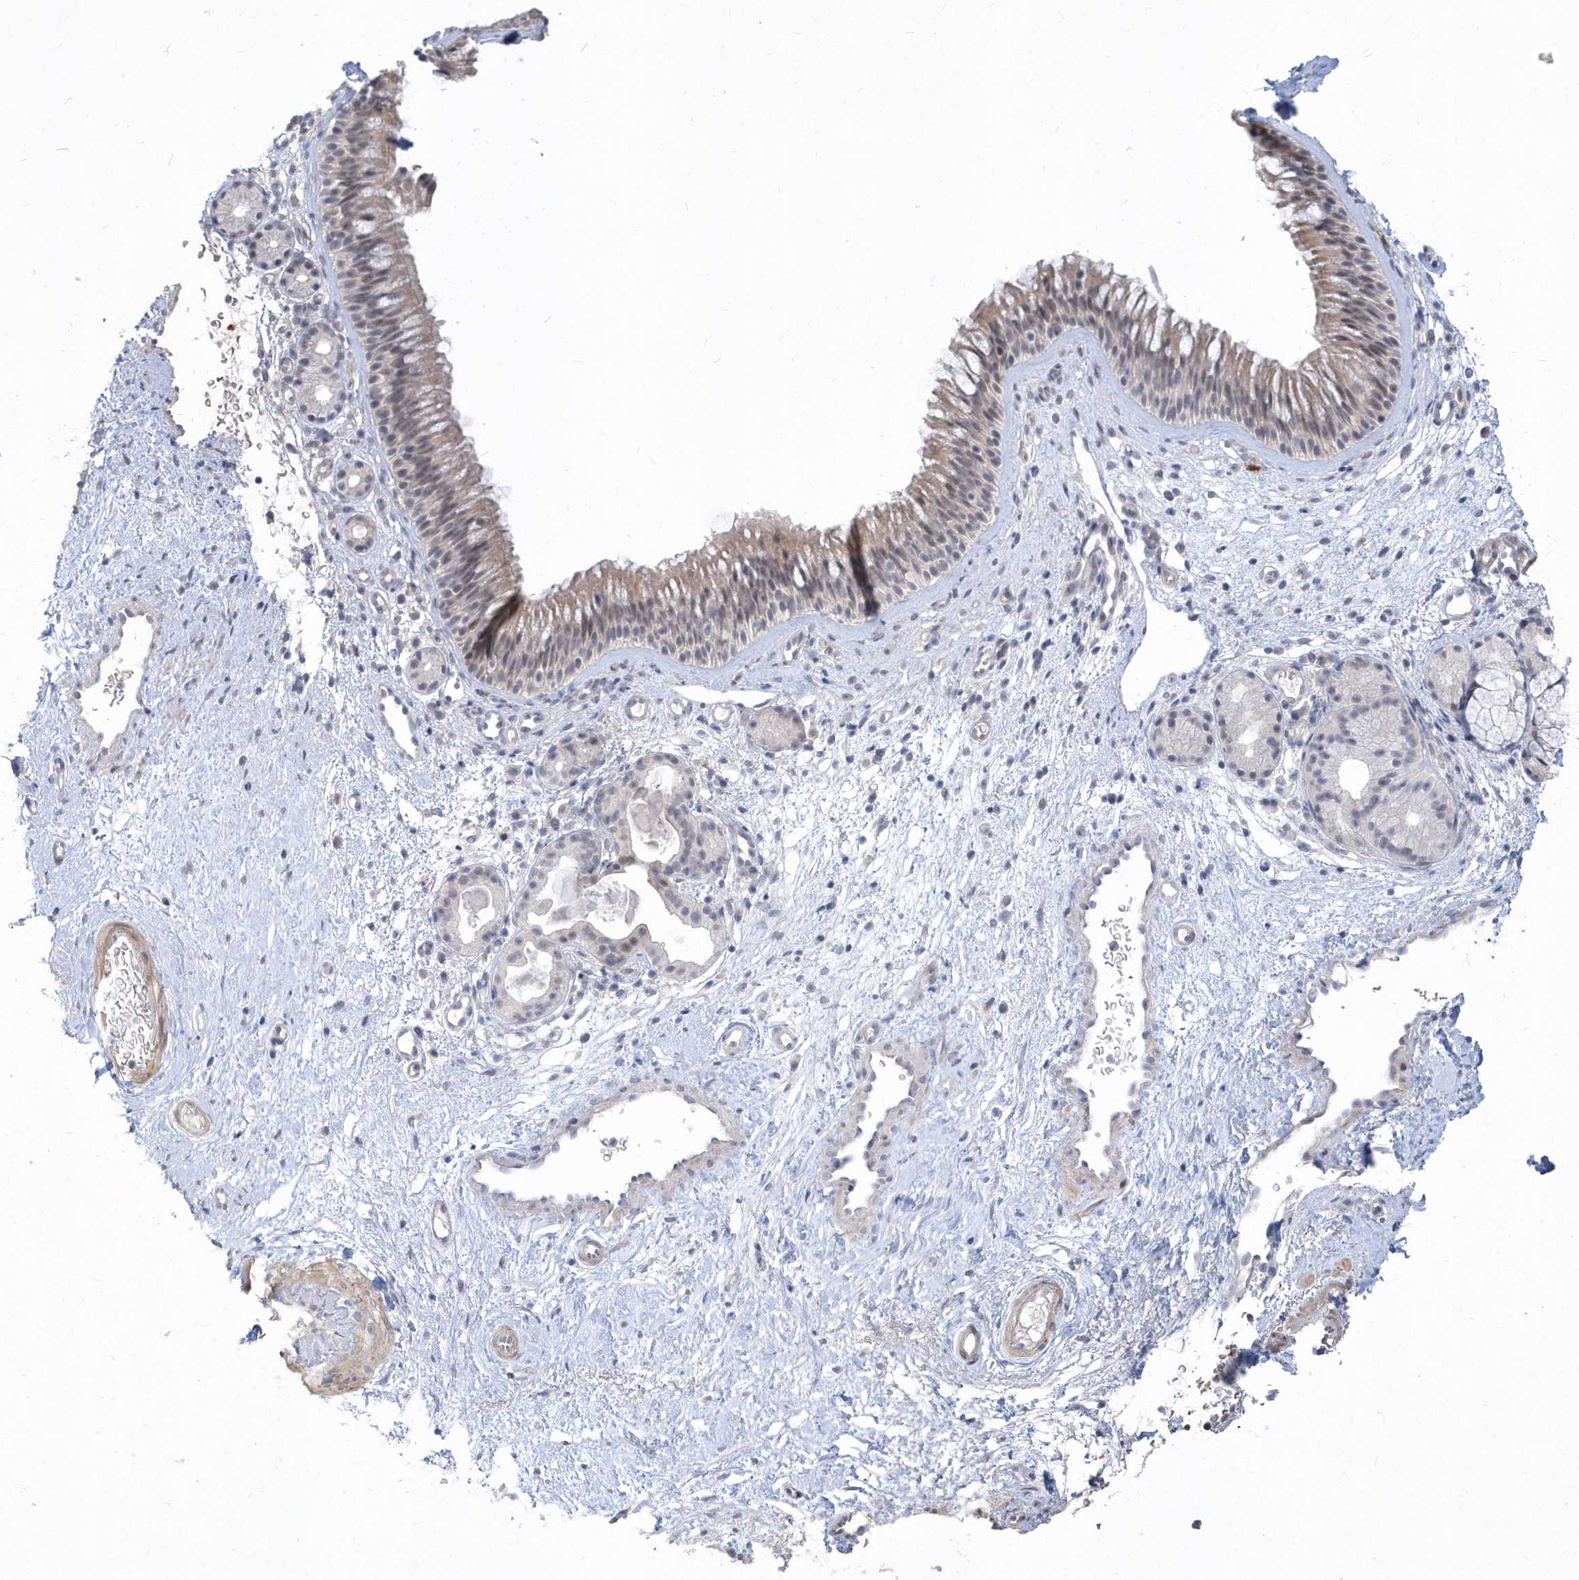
{"staining": {"intensity": "weak", "quantity": "25%-75%", "location": "cytoplasmic/membranous"}, "tissue": "nasopharynx", "cell_type": "Respiratory epithelial cells", "image_type": "normal", "snomed": [{"axis": "morphology", "description": "Normal tissue, NOS"}, {"axis": "morphology", "description": "Inflammation, NOS"}, {"axis": "morphology", "description": "Malignant melanoma, Metastatic site"}, {"axis": "topography", "description": "Nasopharynx"}], "caption": "An immunohistochemistry (IHC) histopathology image of unremarkable tissue is shown. Protein staining in brown shows weak cytoplasmic/membranous positivity in nasopharynx within respiratory epithelial cells. The protein of interest is stained brown, and the nuclei are stained in blue (DAB (3,3'-diaminobenzidine) IHC with brightfield microscopy, high magnification).", "gene": "TSPEAR", "patient": {"sex": "male", "age": 70}}